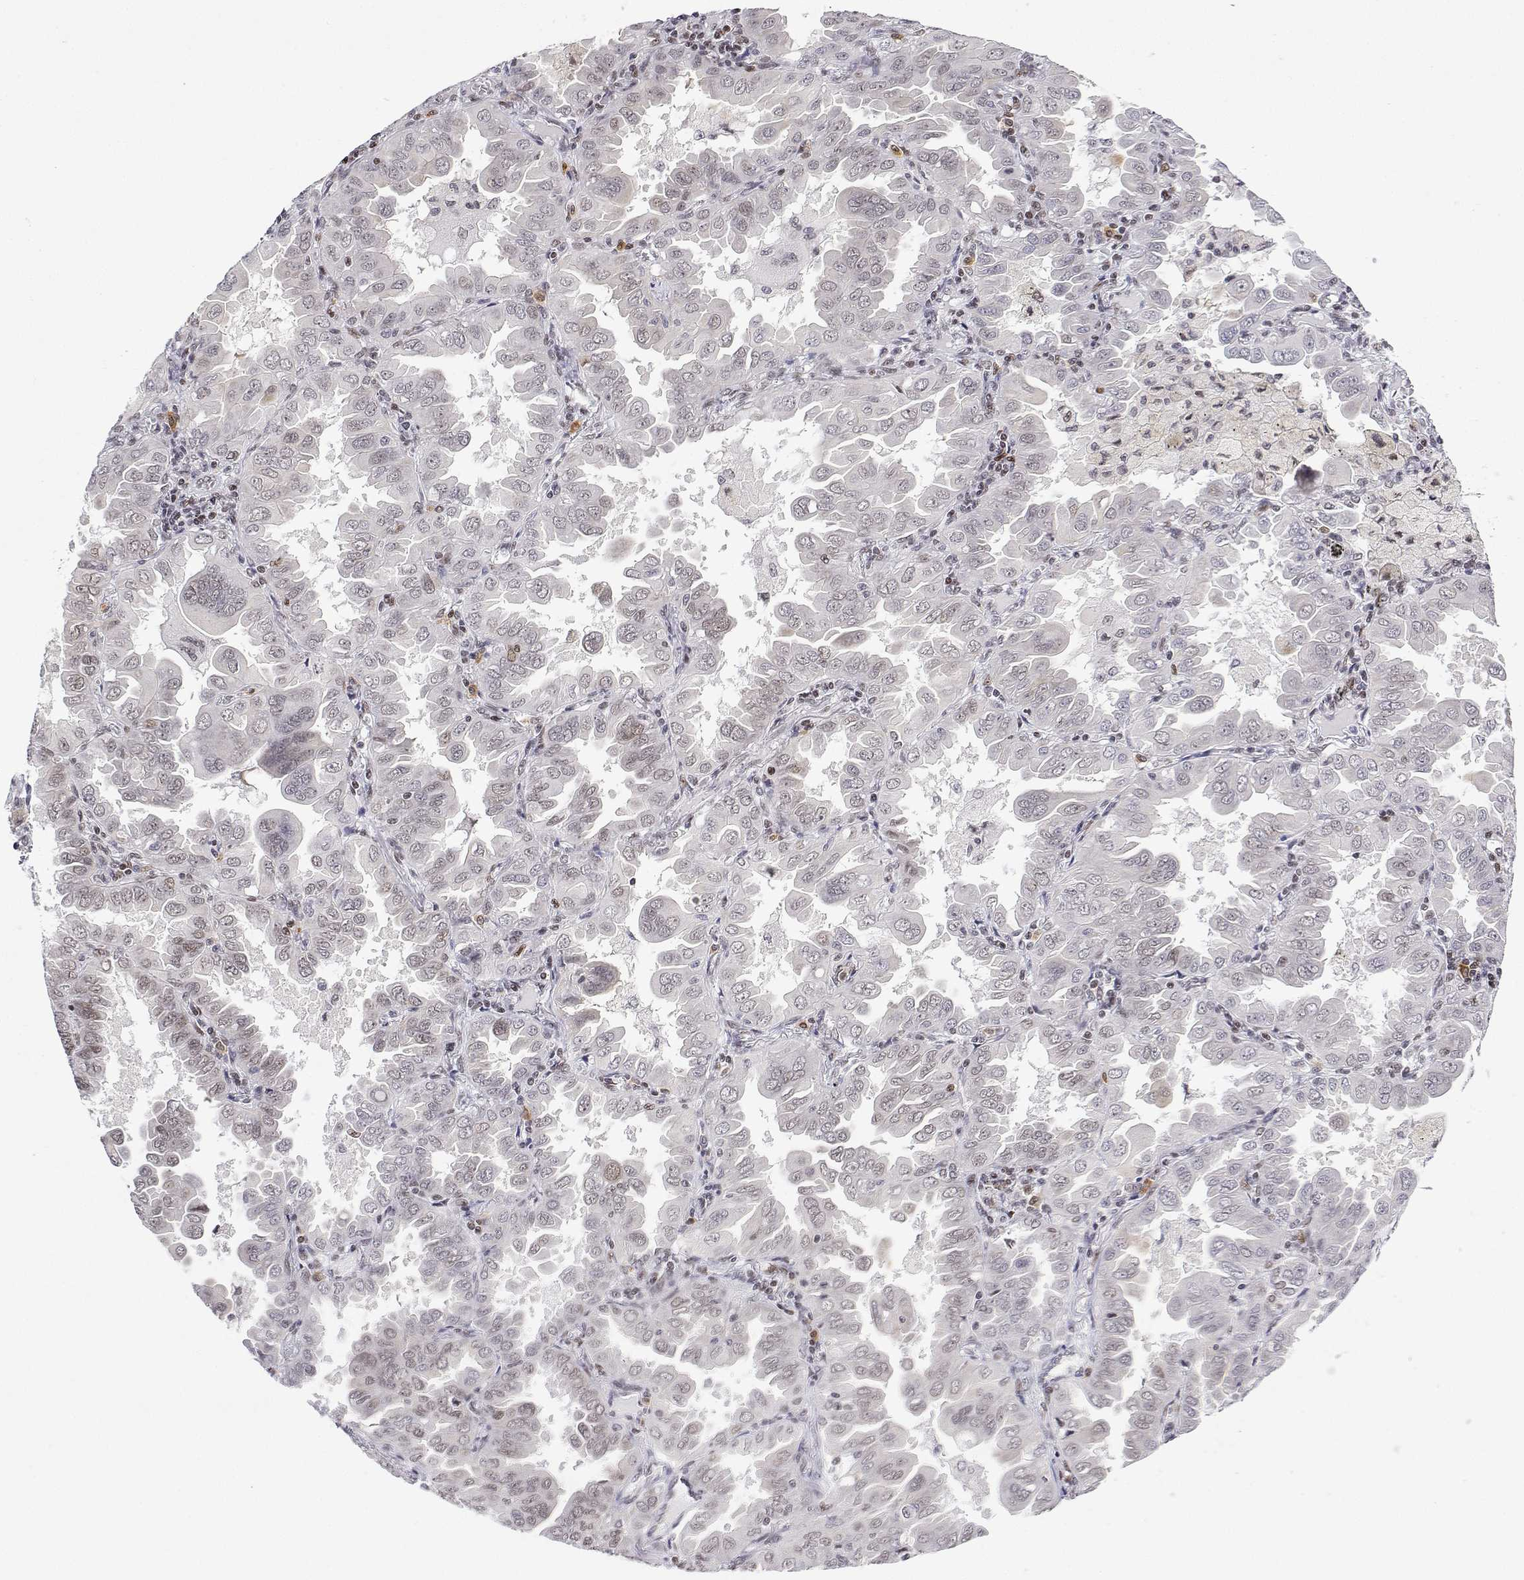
{"staining": {"intensity": "weak", "quantity": "<25%", "location": "nuclear"}, "tissue": "lung cancer", "cell_type": "Tumor cells", "image_type": "cancer", "snomed": [{"axis": "morphology", "description": "Adenocarcinoma, NOS"}, {"axis": "topography", "description": "Lung"}], "caption": "Immunohistochemistry (IHC) of human lung cancer exhibits no positivity in tumor cells.", "gene": "XPC", "patient": {"sex": "male", "age": 64}}